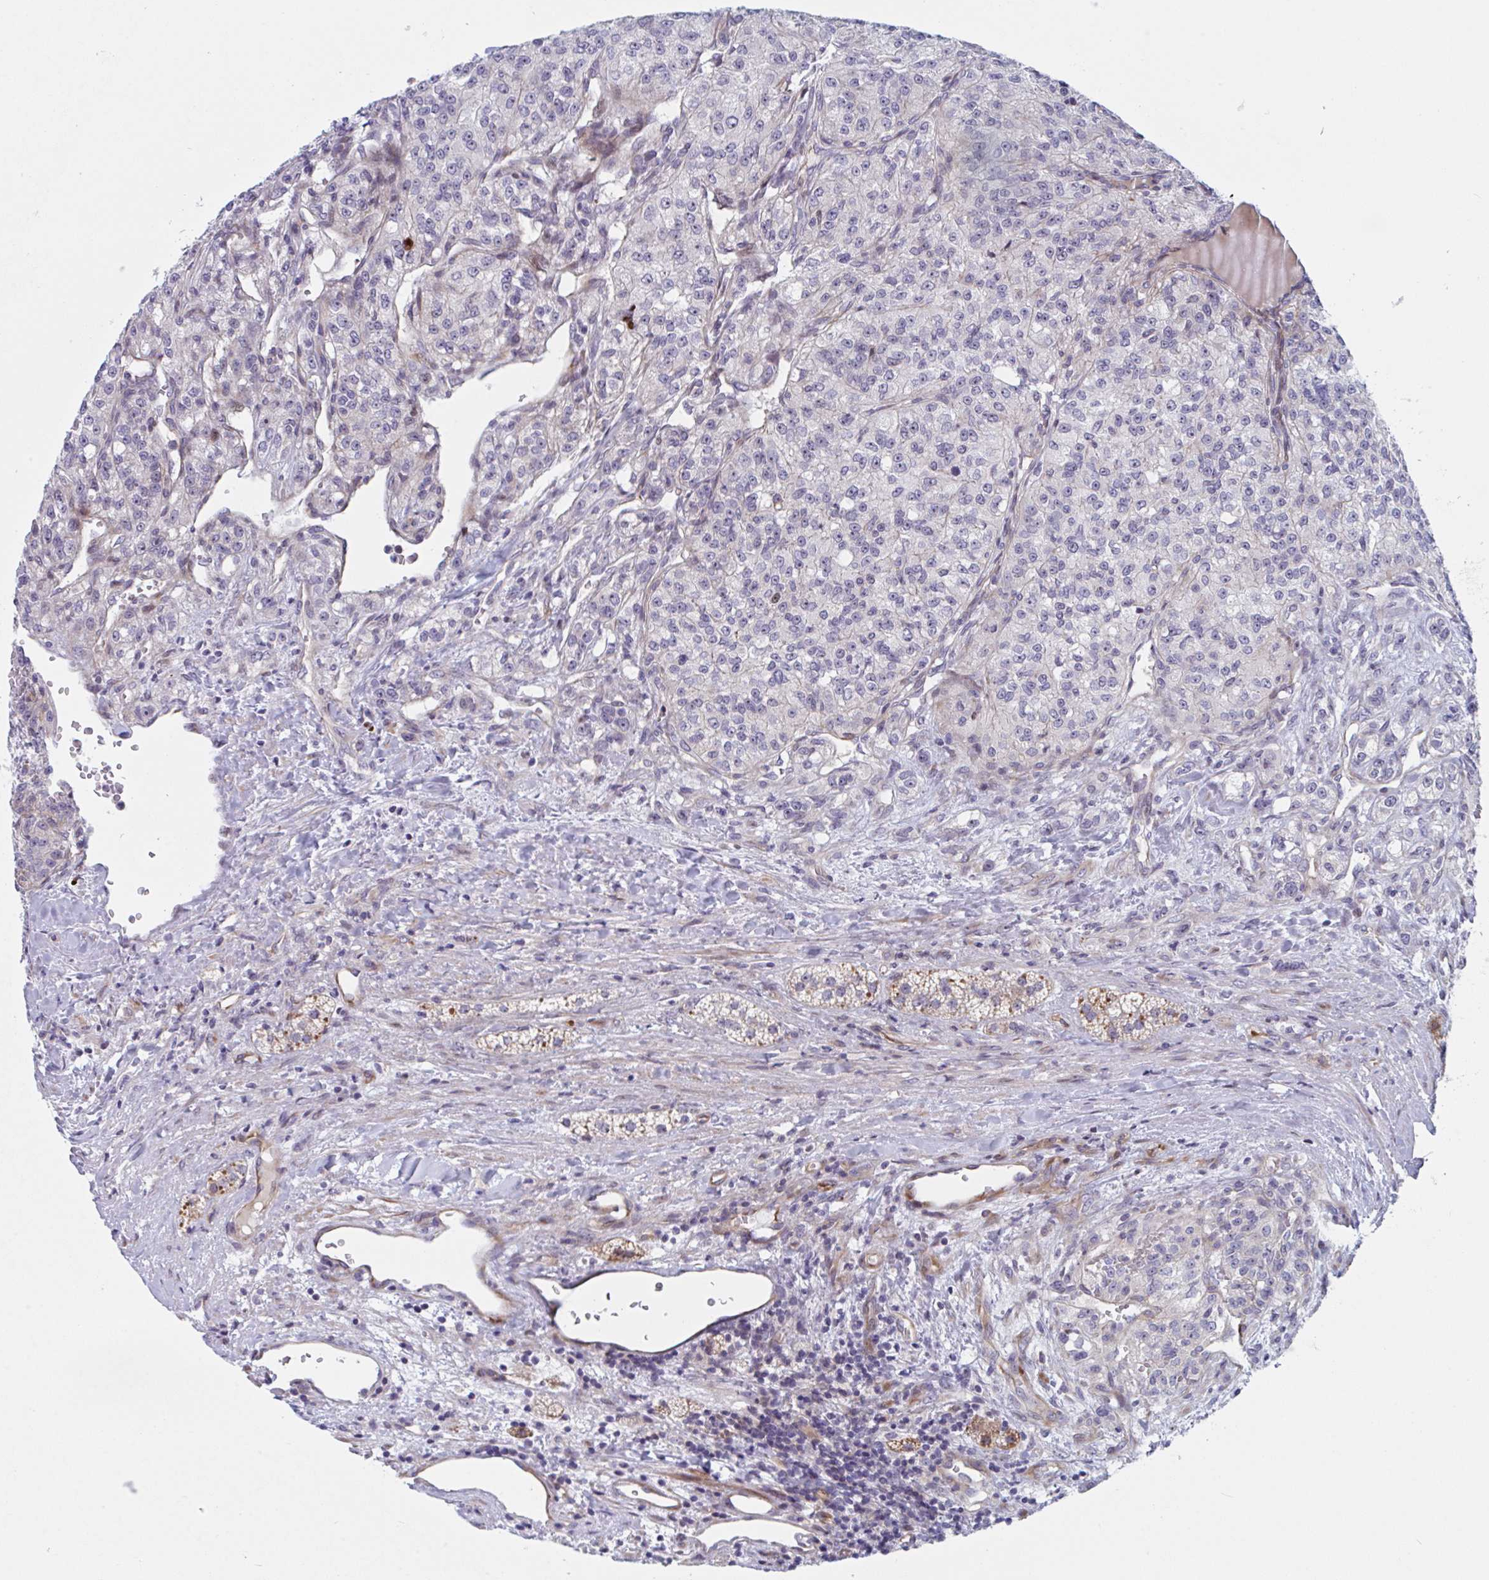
{"staining": {"intensity": "weak", "quantity": "<25%", "location": "cytoplasmic/membranous"}, "tissue": "renal cancer", "cell_type": "Tumor cells", "image_type": "cancer", "snomed": [{"axis": "morphology", "description": "Adenocarcinoma, NOS"}, {"axis": "topography", "description": "Kidney"}], "caption": "IHC image of human renal cancer stained for a protein (brown), which displays no positivity in tumor cells.", "gene": "DUXA", "patient": {"sex": "female", "age": 63}}